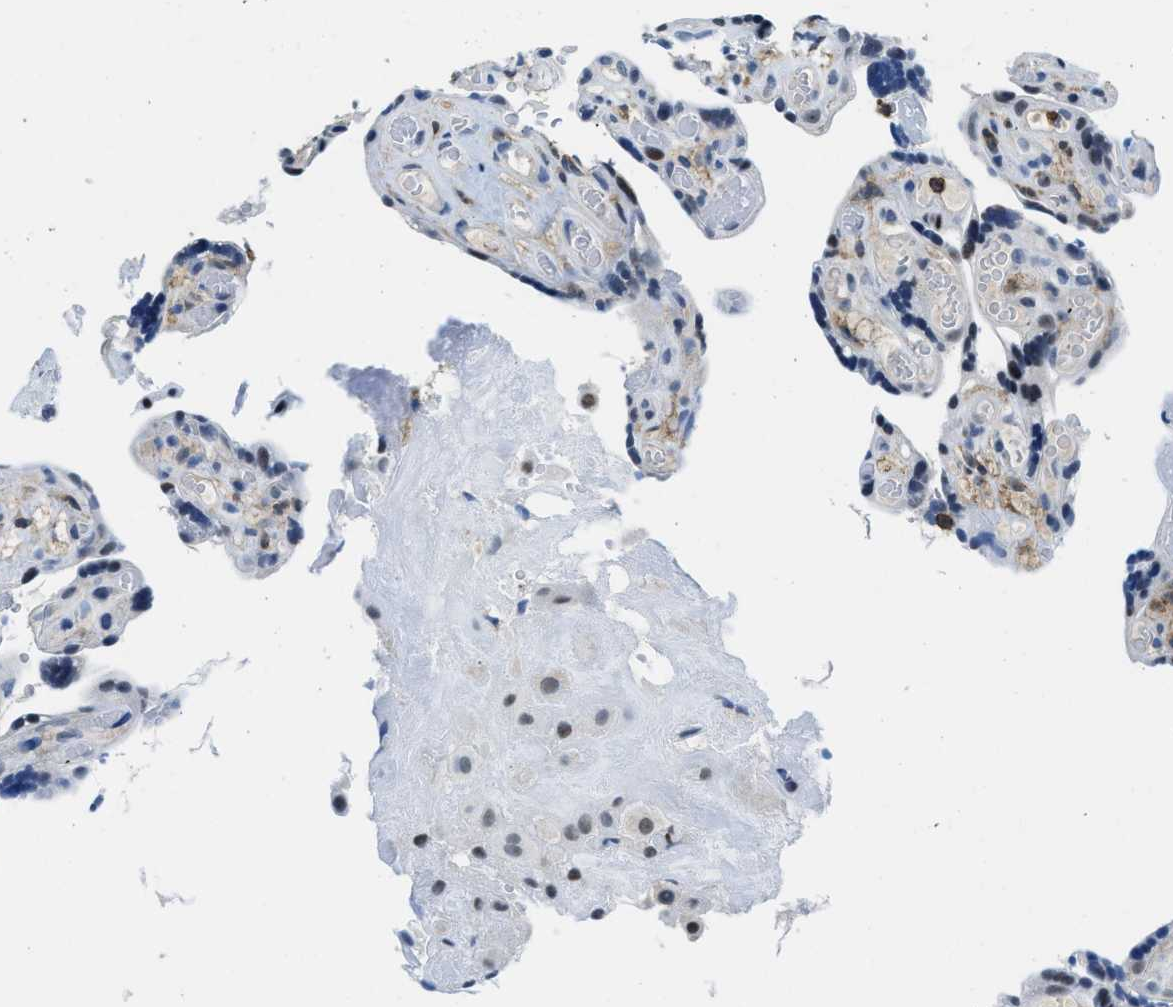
{"staining": {"intensity": "moderate", "quantity": "<25%", "location": "nuclear"}, "tissue": "placenta", "cell_type": "Decidual cells", "image_type": "normal", "snomed": [{"axis": "morphology", "description": "Normal tissue, NOS"}, {"axis": "topography", "description": "Placenta"}], "caption": "A micrograph of placenta stained for a protein shows moderate nuclear brown staining in decidual cells. The staining was performed using DAB to visualize the protein expression in brown, while the nuclei were stained in blue with hematoxylin (Magnification: 20x).", "gene": "FAM151A", "patient": {"sex": "female", "age": 30}}